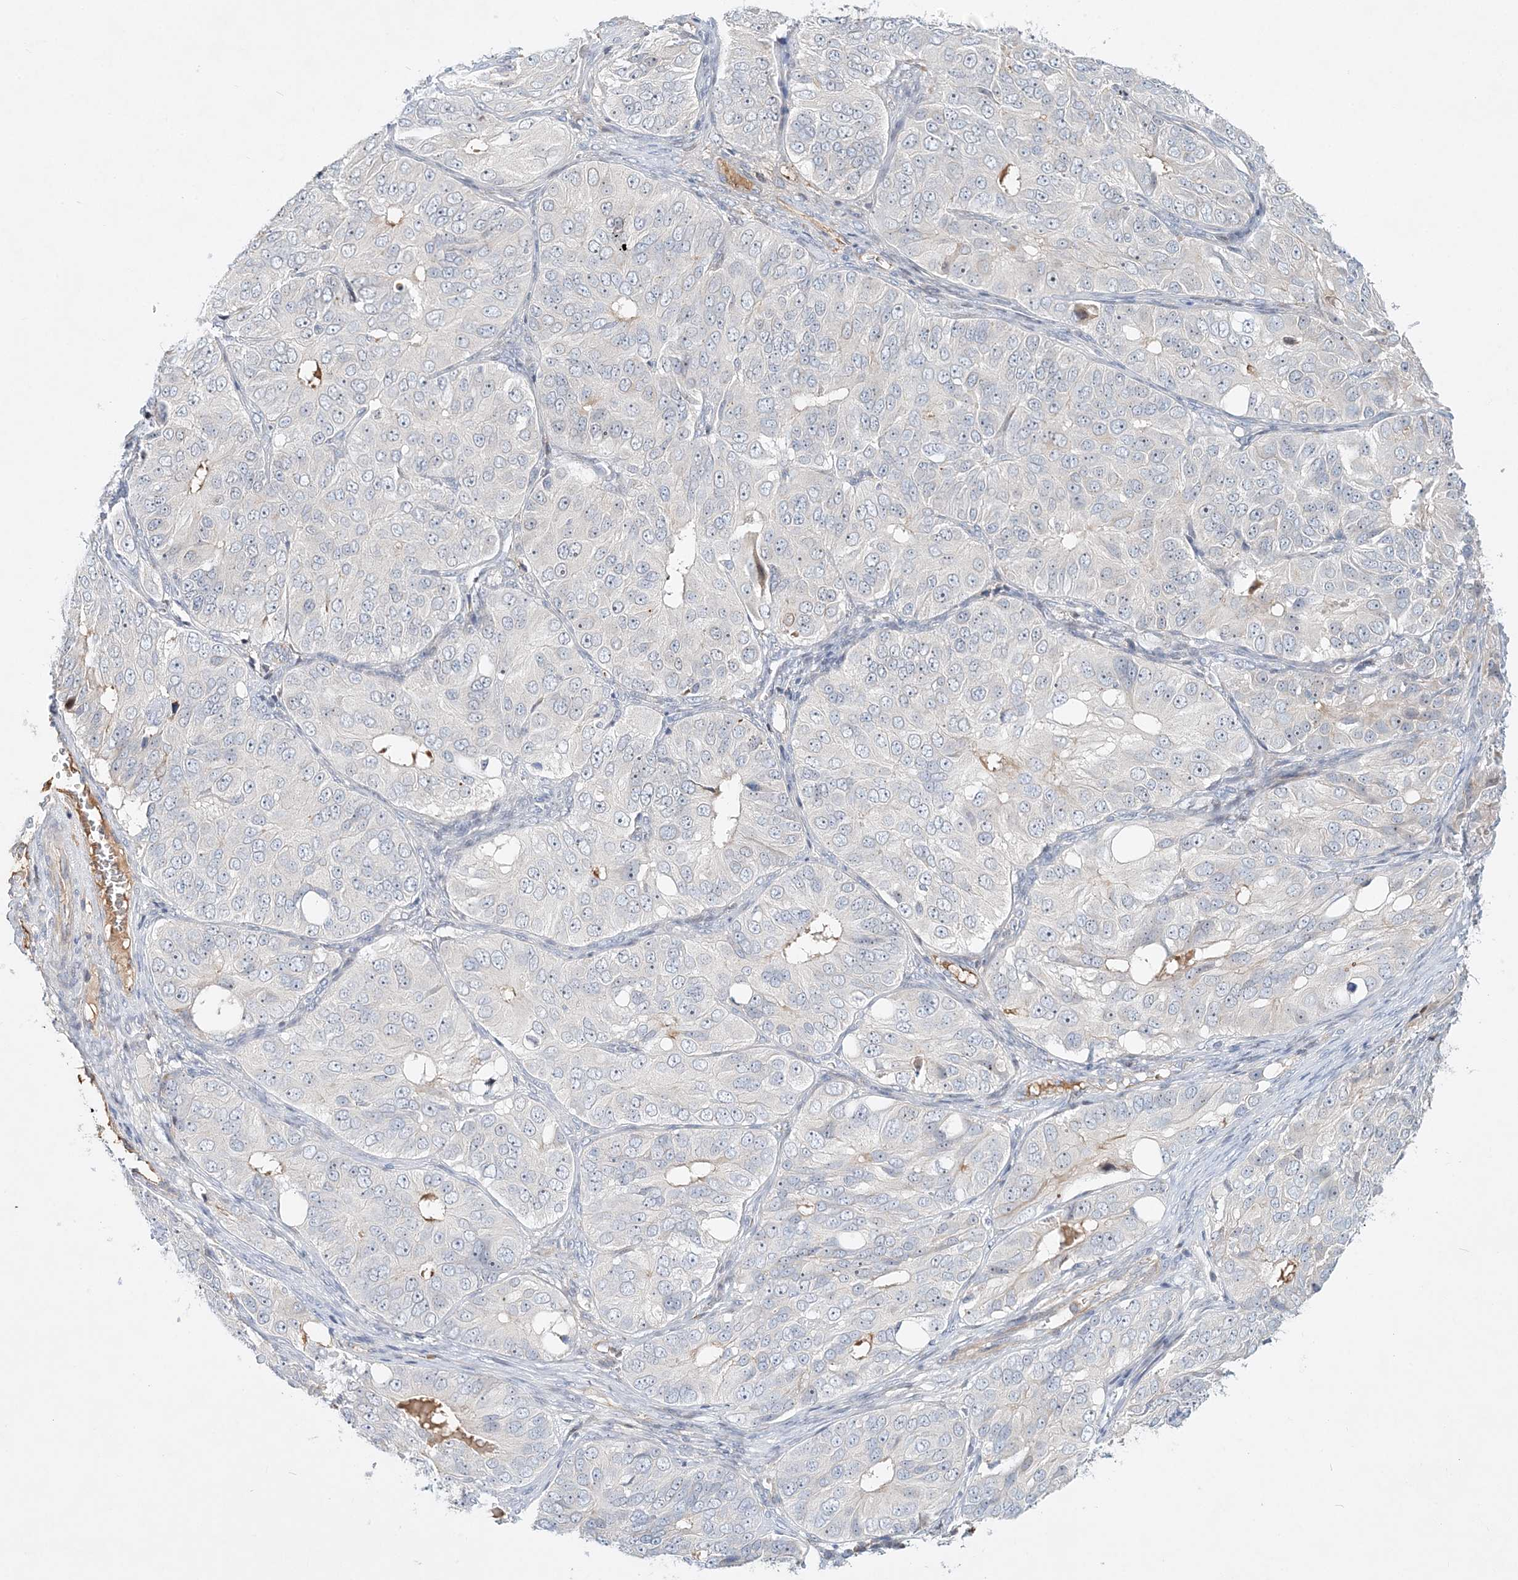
{"staining": {"intensity": "negative", "quantity": "none", "location": "none"}, "tissue": "ovarian cancer", "cell_type": "Tumor cells", "image_type": "cancer", "snomed": [{"axis": "morphology", "description": "Carcinoma, endometroid"}, {"axis": "topography", "description": "Ovary"}], "caption": "The photomicrograph demonstrates no significant positivity in tumor cells of endometroid carcinoma (ovarian).", "gene": "DNAH5", "patient": {"sex": "female", "age": 51}}